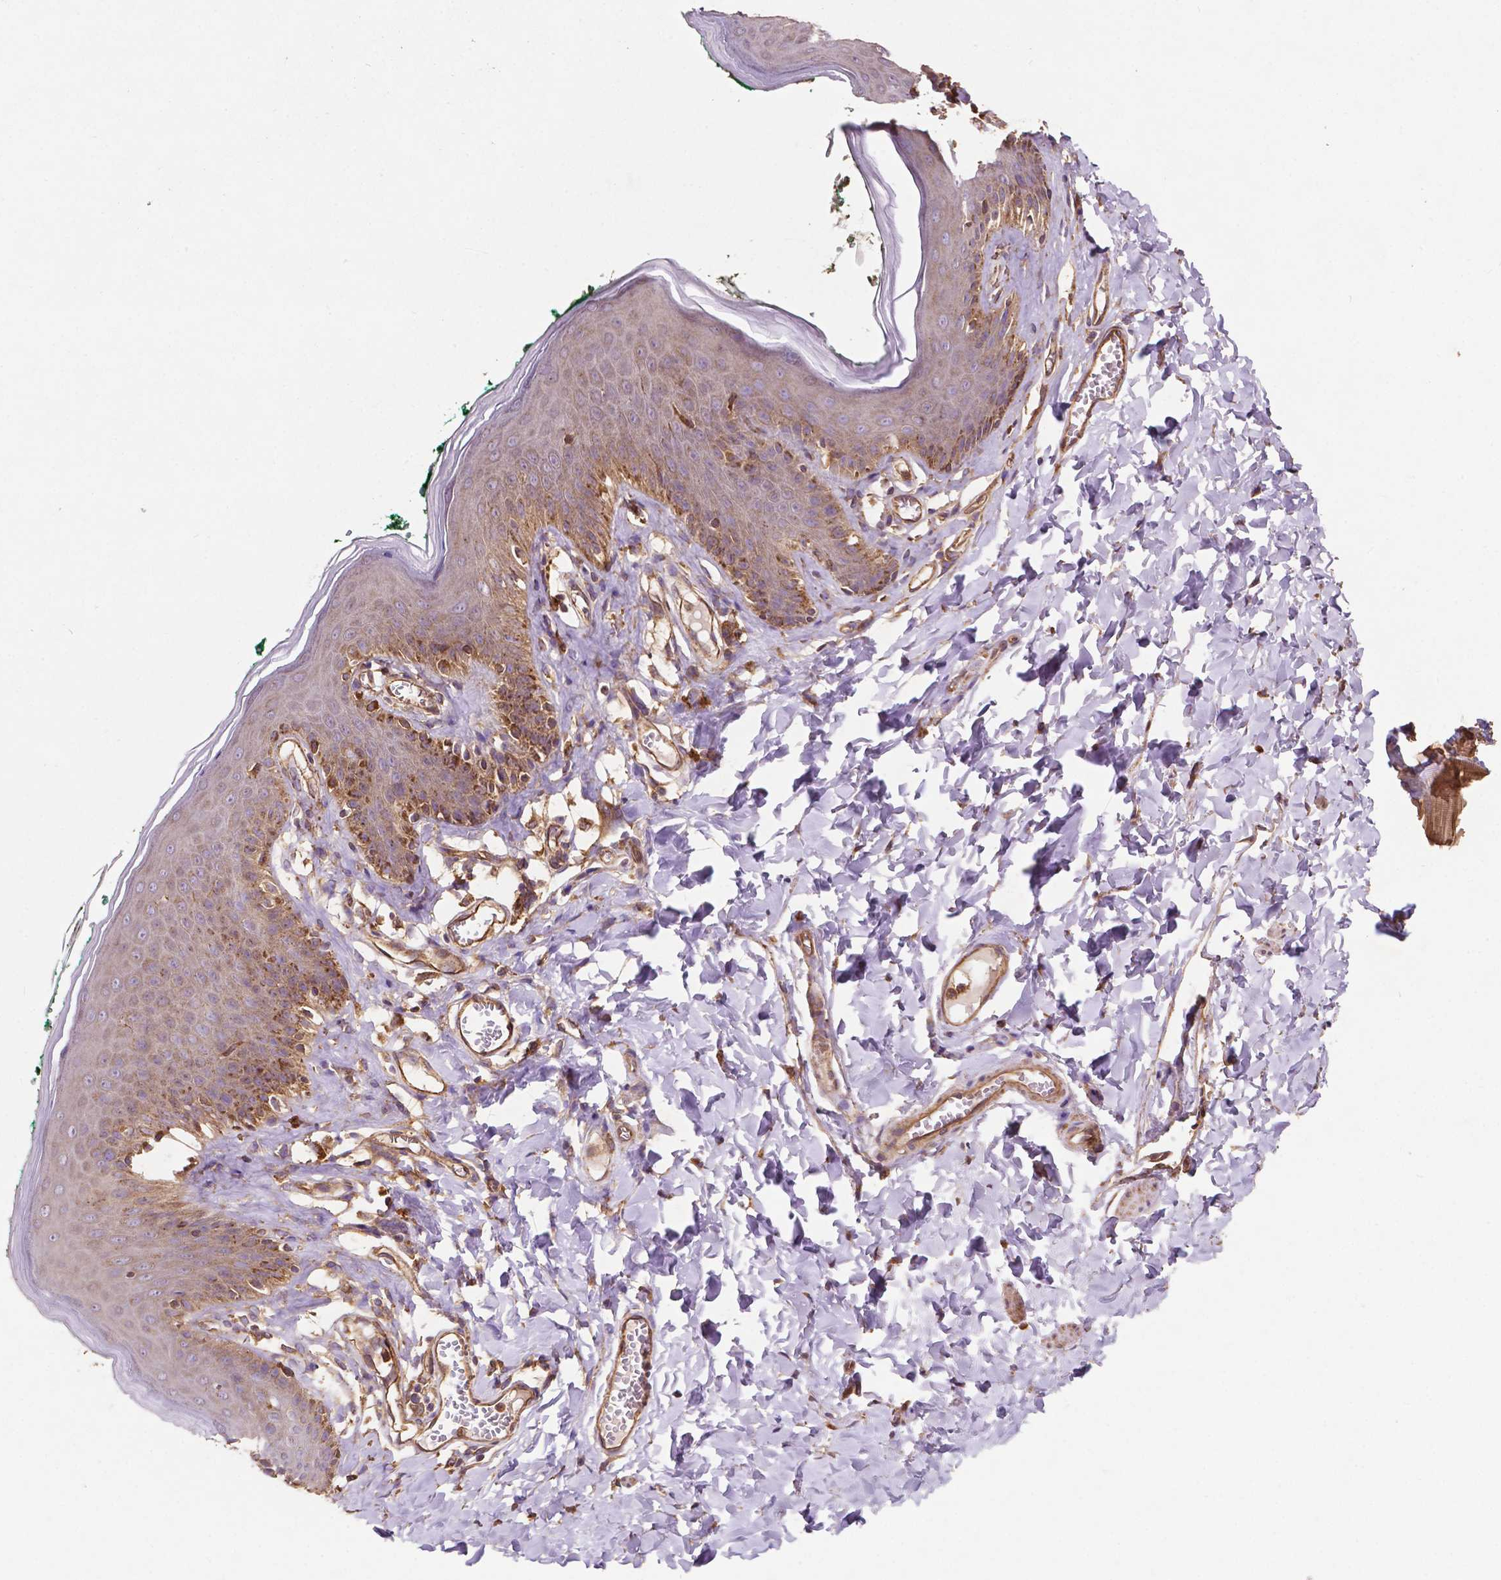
{"staining": {"intensity": "moderate", "quantity": "<25%", "location": "cytoplasmic/membranous"}, "tissue": "skin", "cell_type": "Epidermal cells", "image_type": "normal", "snomed": [{"axis": "morphology", "description": "Normal tissue, NOS"}, {"axis": "topography", "description": "Vulva"}, {"axis": "topography", "description": "Peripheral nerve tissue"}], "caption": "Protein positivity by immunohistochemistry (IHC) exhibits moderate cytoplasmic/membranous positivity in approximately <25% of epidermal cells in normal skin. (DAB (3,3'-diaminobenzidine) IHC with brightfield microscopy, high magnification).", "gene": "CCDC71L", "patient": {"sex": "female", "age": 66}}